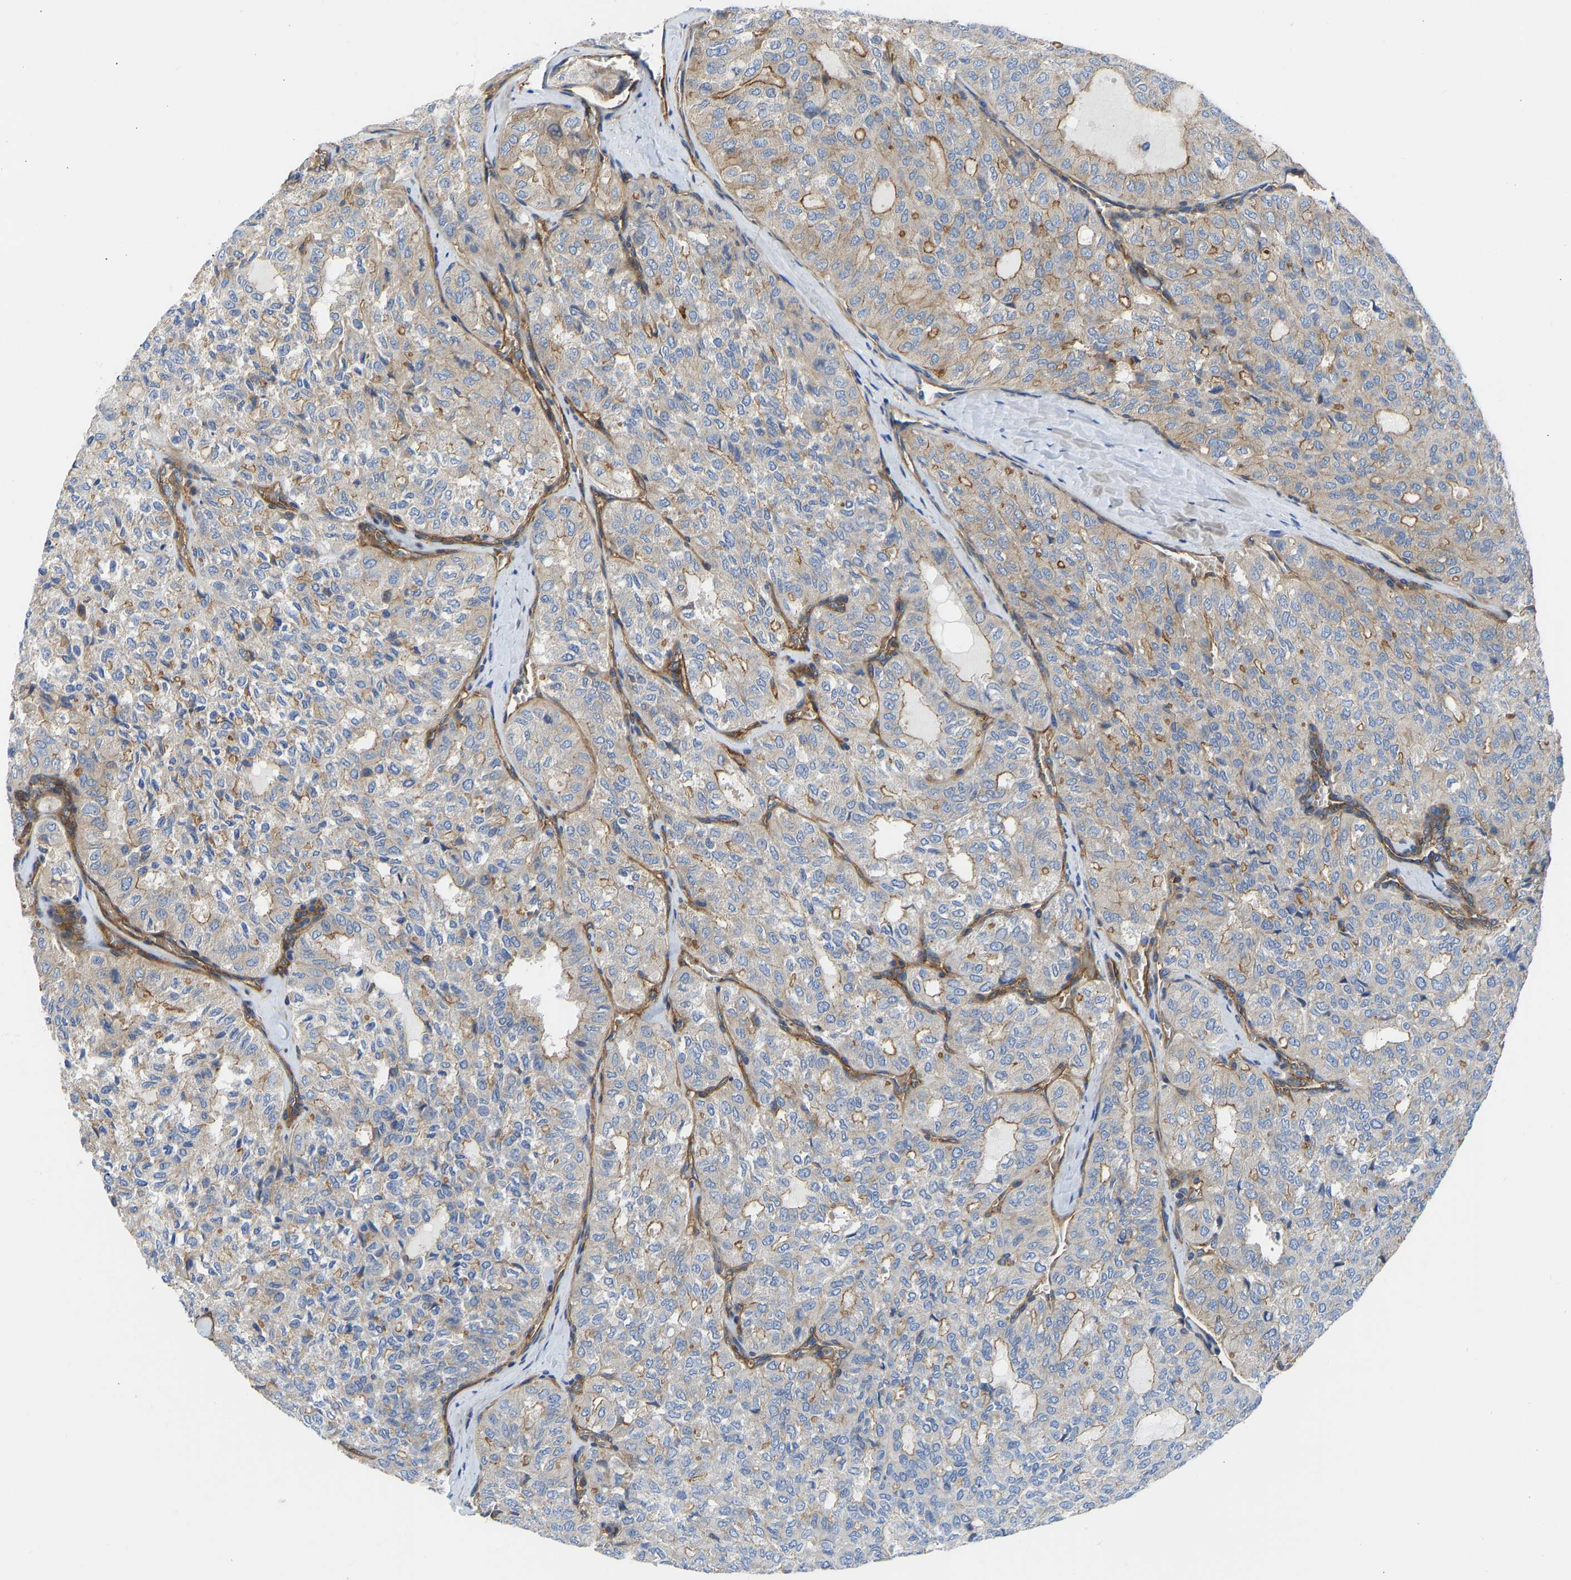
{"staining": {"intensity": "moderate", "quantity": ">75%", "location": "cytoplasmic/membranous"}, "tissue": "thyroid cancer", "cell_type": "Tumor cells", "image_type": "cancer", "snomed": [{"axis": "morphology", "description": "Follicular adenoma carcinoma, NOS"}, {"axis": "topography", "description": "Thyroid gland"}], "caption": "Immunohistochemistry (IHC) image of human follicular adenoma carcinoma (thyroid) stained for a protein (brown), which displays medium levels of moderate cytoplasmic/membranous staining in approximately >75% of tumor cells.", "gene": "MYO1C", "patient": {"sex": "male", "age": 75}}